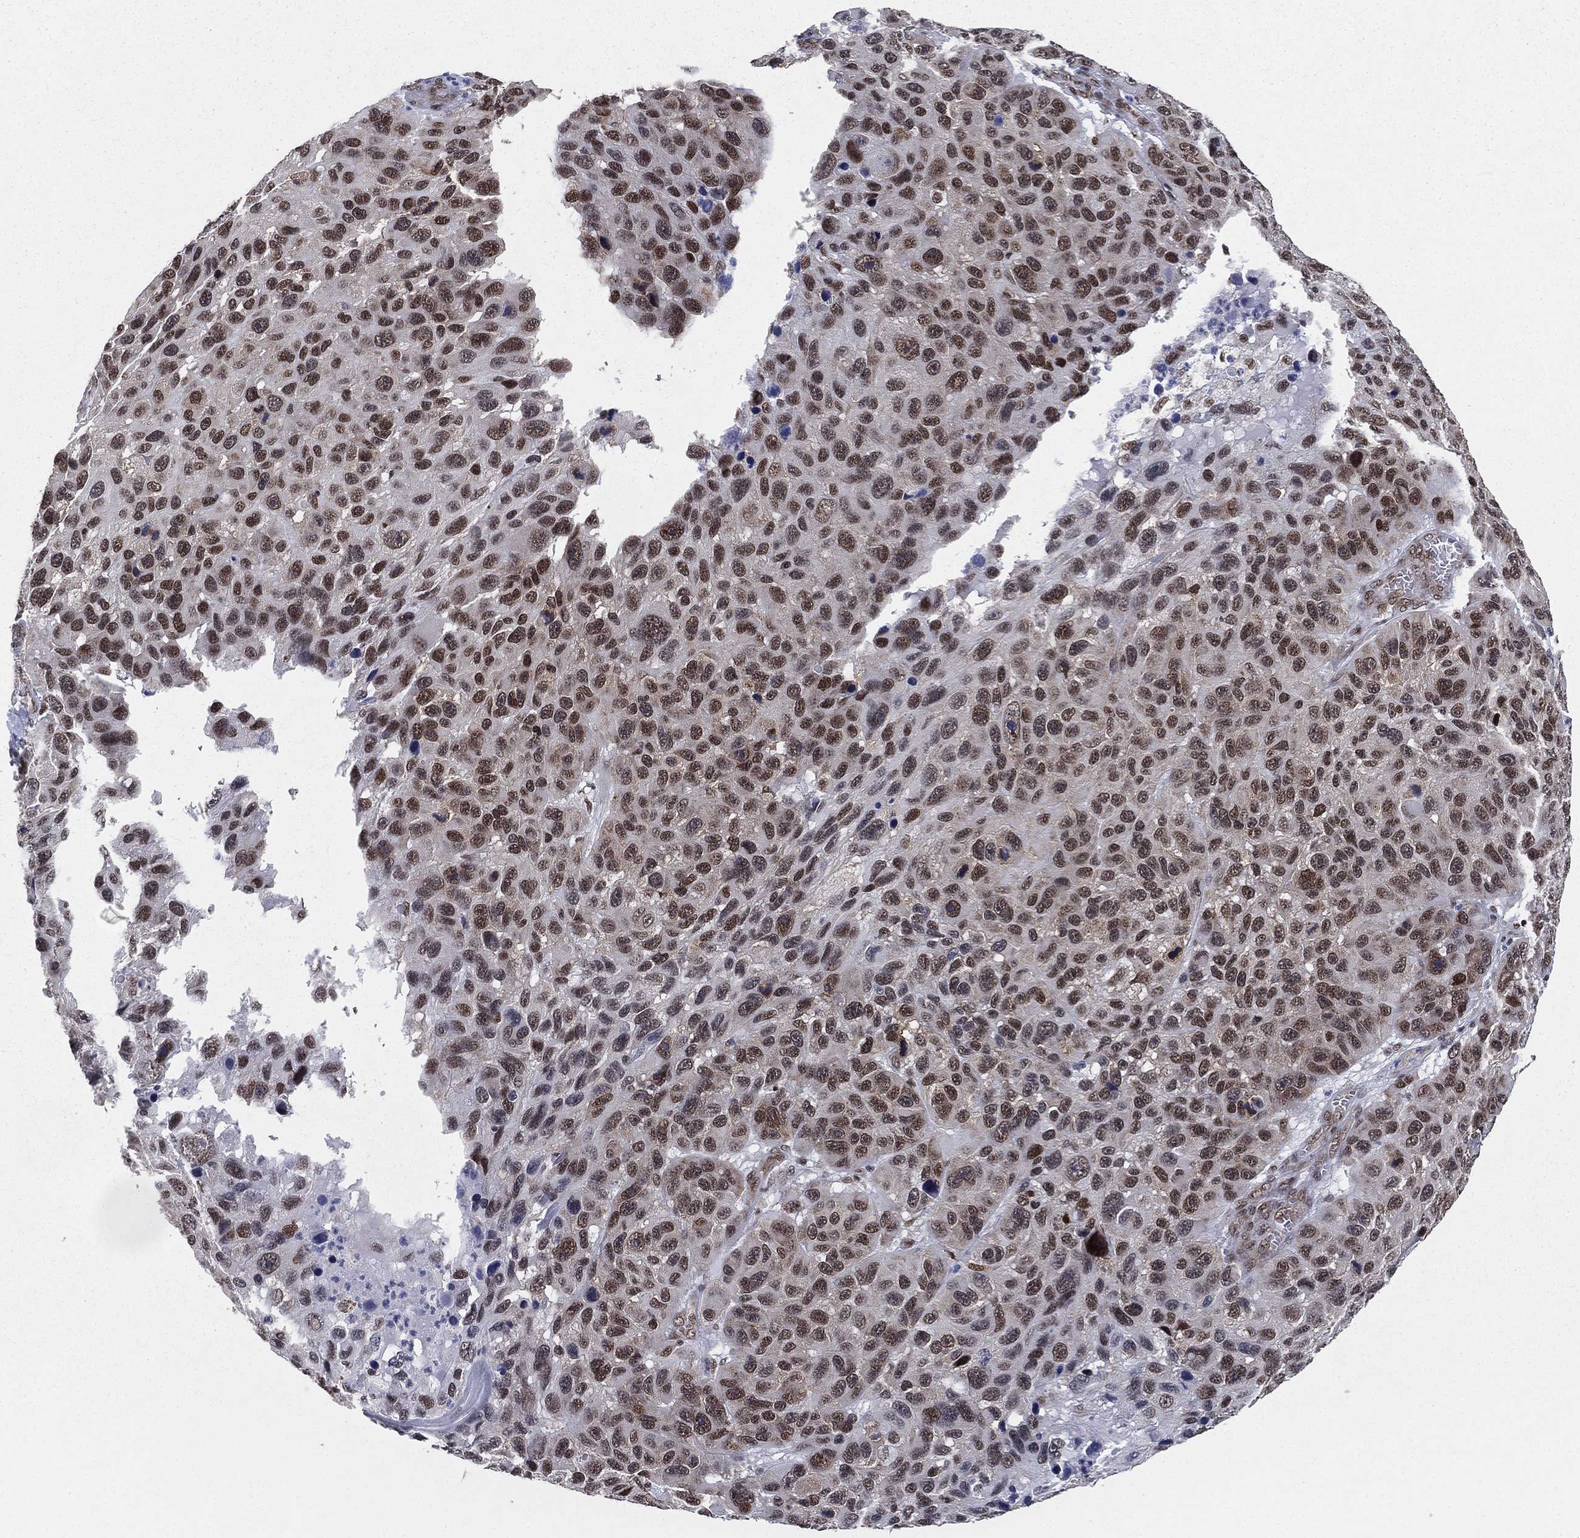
{"staining": {"intensity": "moderate", "quantity": ">75%", "location": "nuclear"}, "tissue": "melanoma", "cell_type": "Tumor cells", "image_type": "cancer", "snomed": [{"axis": "morphology", "description": "Malignant melanoma, NOS"}, {"axis": "topography", "description": "Skin"}], "caption": "Malignant melanoma stained for a protein (brown) reveals moderate nuclear positive staining in approximately >75% of tumor cells.", "gene": "FUBP3", "patient": {"sex": "male", "age": 53}}